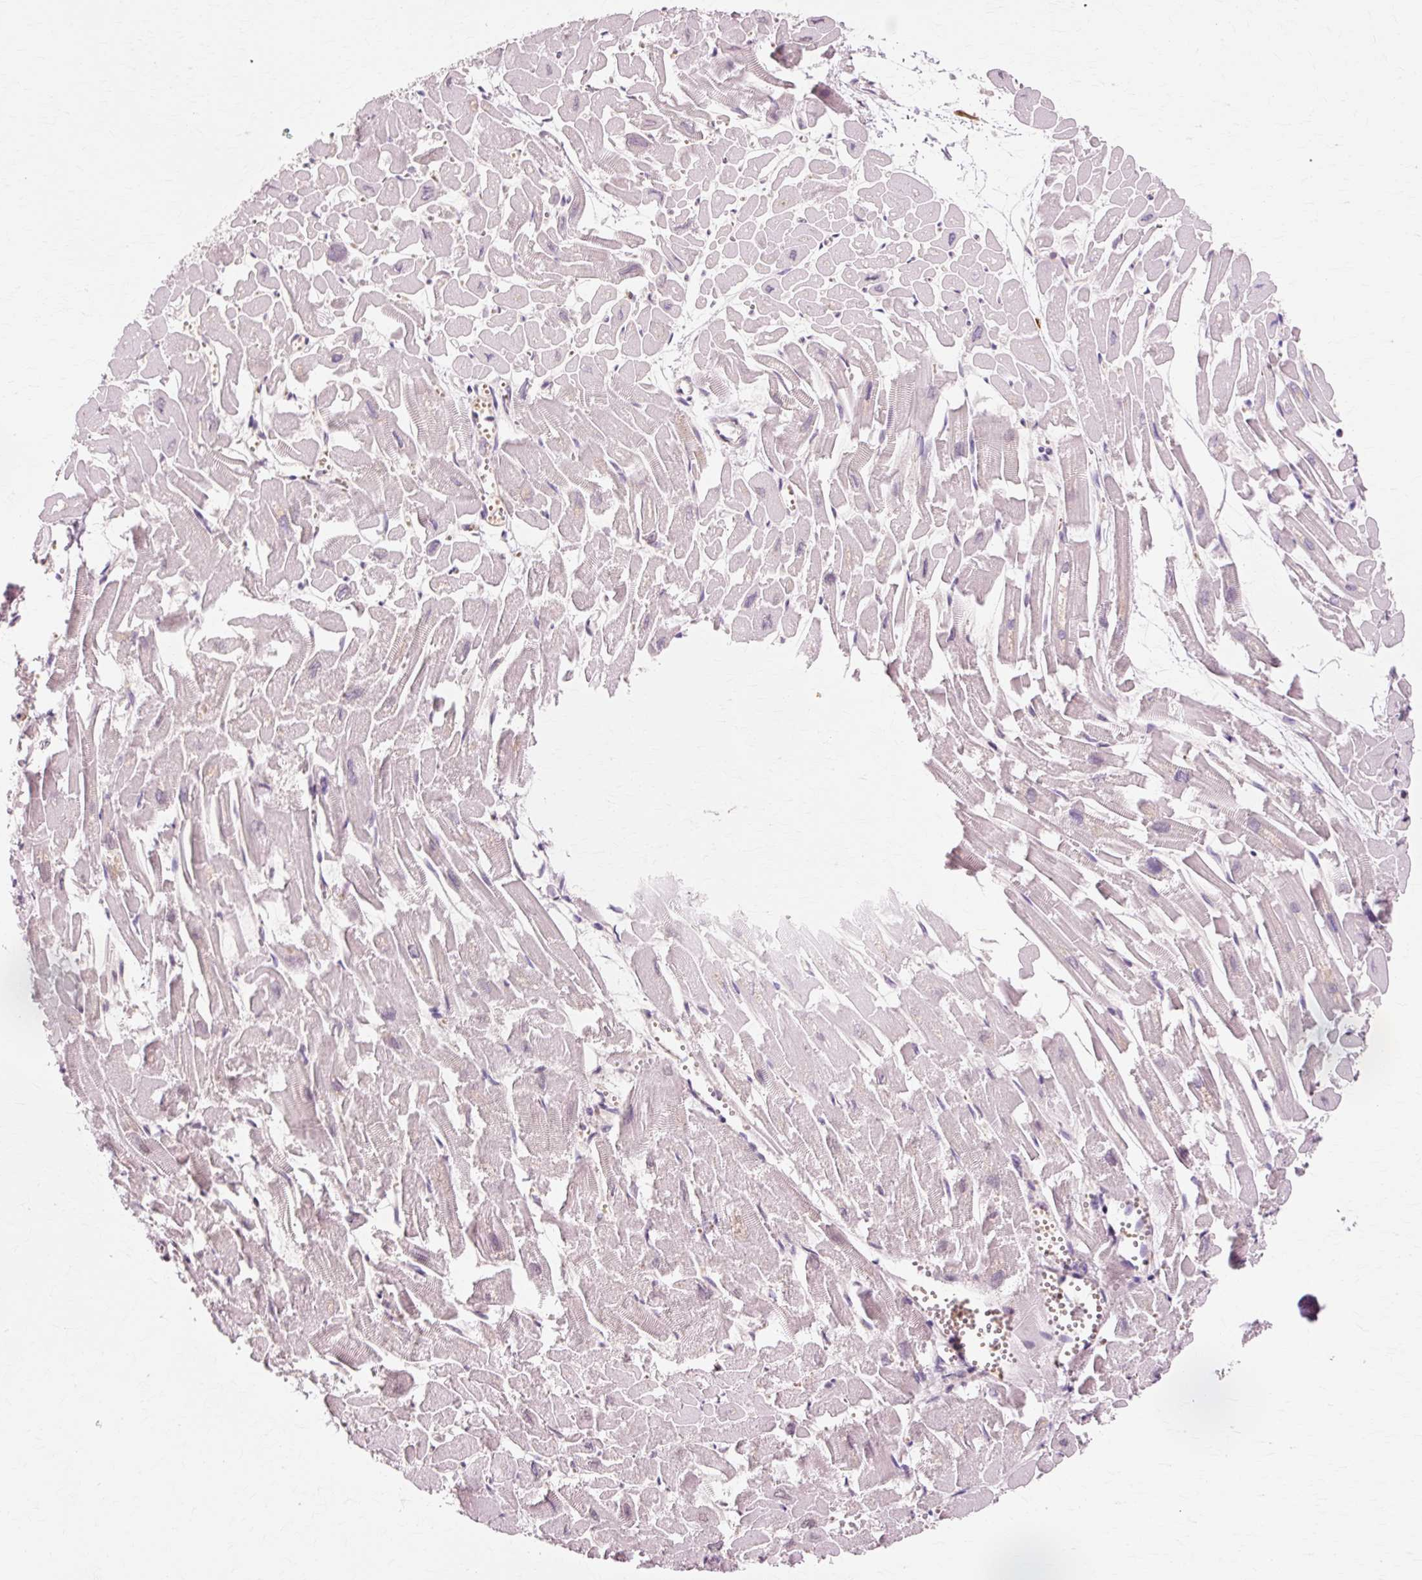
{"staining": {"intensity": "negative", "quantity": "none", "location": "none"}, "tissue": "heart muscle", "cell_type": "Cardiomyocytes", "image_type": "normal", "snomed": [{"axis": "morphology", "description": "Normal tissue, NOS"}, {"axis": "topography", "description": "Heart"}], "caption": "A high-resolution histopathology image shows immunohistochemistry (IHC) staining of benign heart muscle, which exhibits no significant staining in cardiomyocytes.", "gene": "VN1R2", "patient": {"sex": "male", "age": 54}}